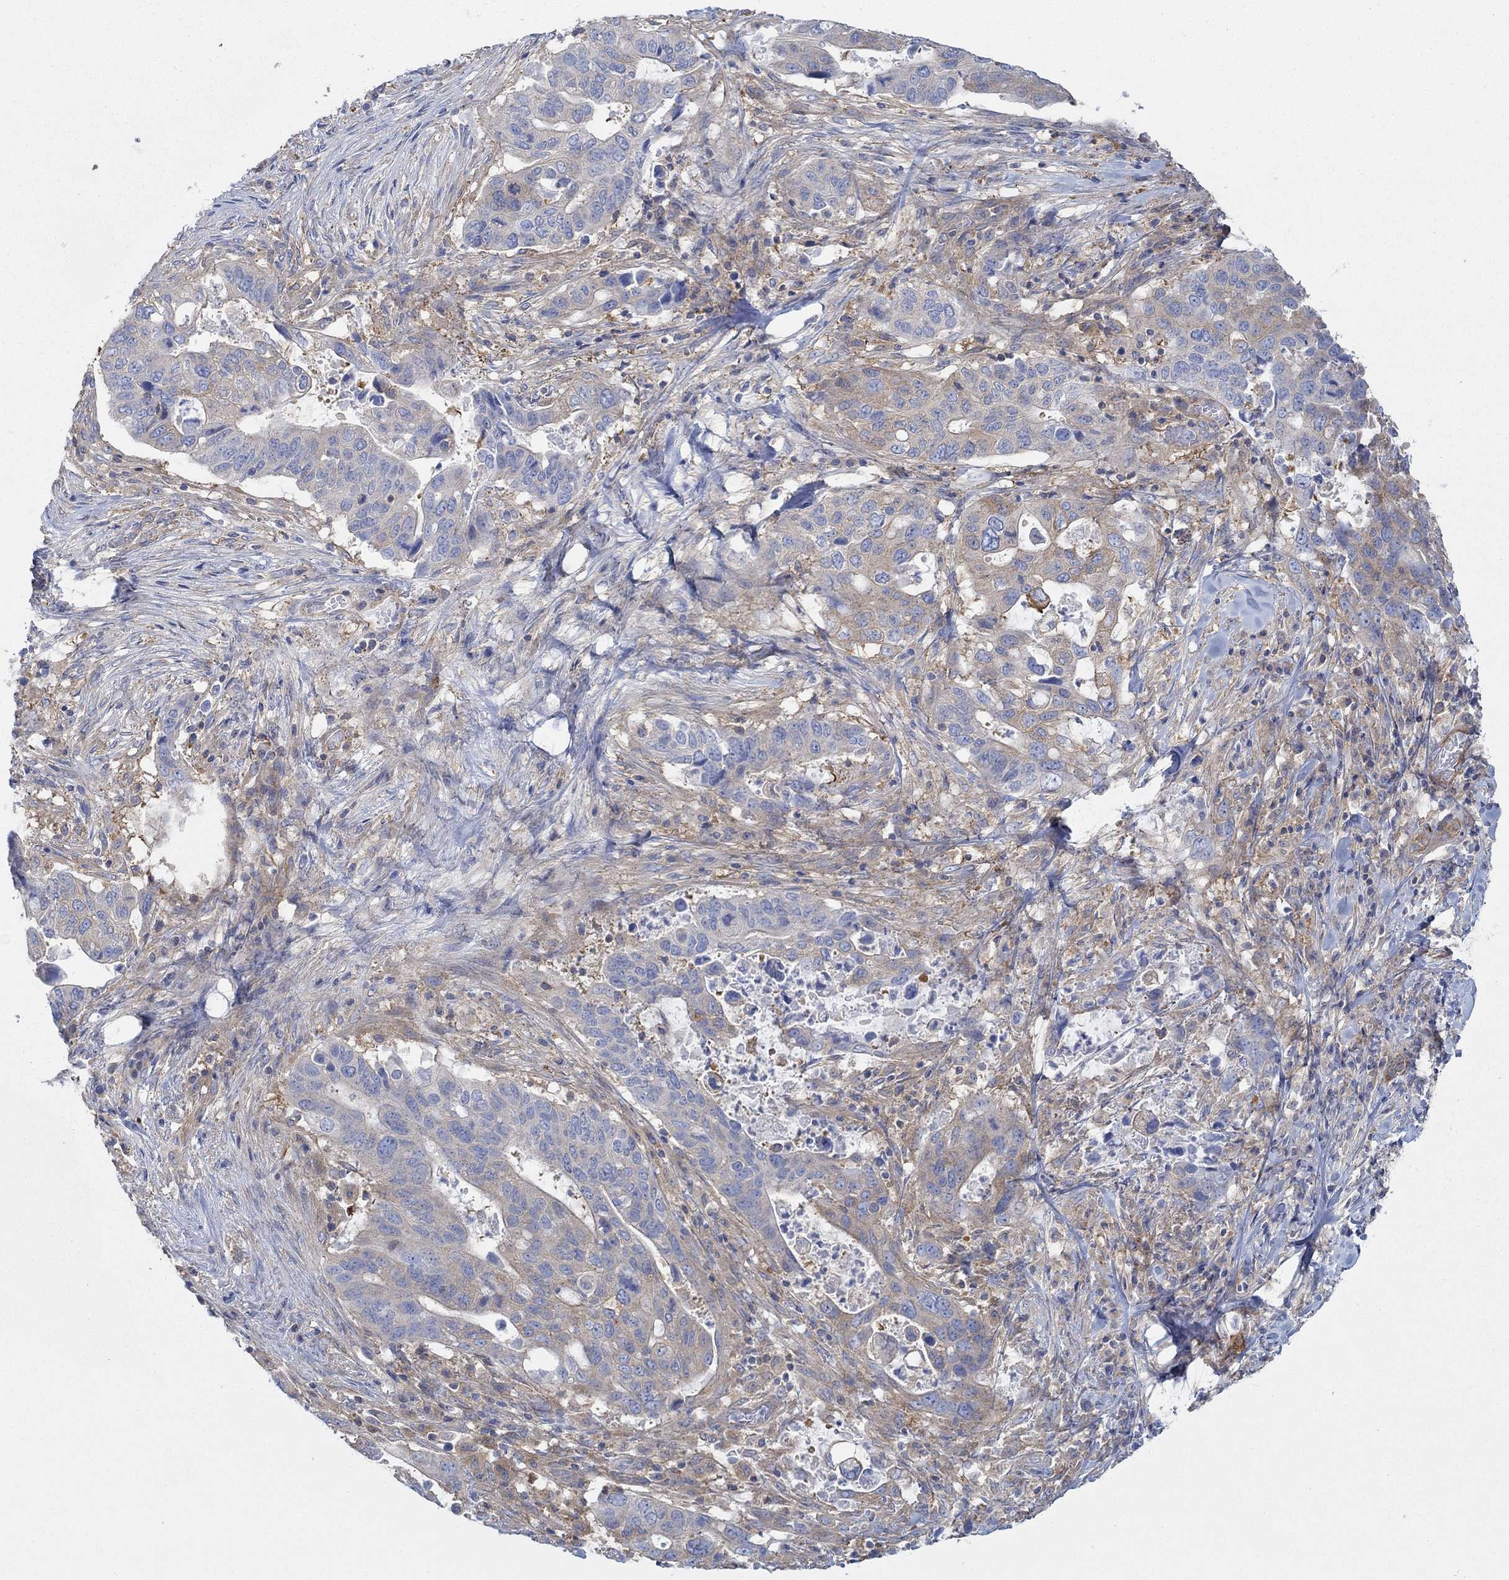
{"staining": {"intensity": "moderate", "quantity": "25%-75%", "location": "cytoplasmic/membranous"}, "tissue": "stomach cancer", "cell_type": "Tumor cells", "image_type": "cancer", "snomed": [{"axis": "morphology", "description": "Adenocarcinoma, NOS"}, {"axis": "topography", "description": "Stomach"}], "caption": "Tumor cells display moderate cytoplasmic/membranous positivity in about 25%-75% of cells in stomach cancer.", "gene": "SPAG9", "patient": {"sex": "male", "age": 54}}